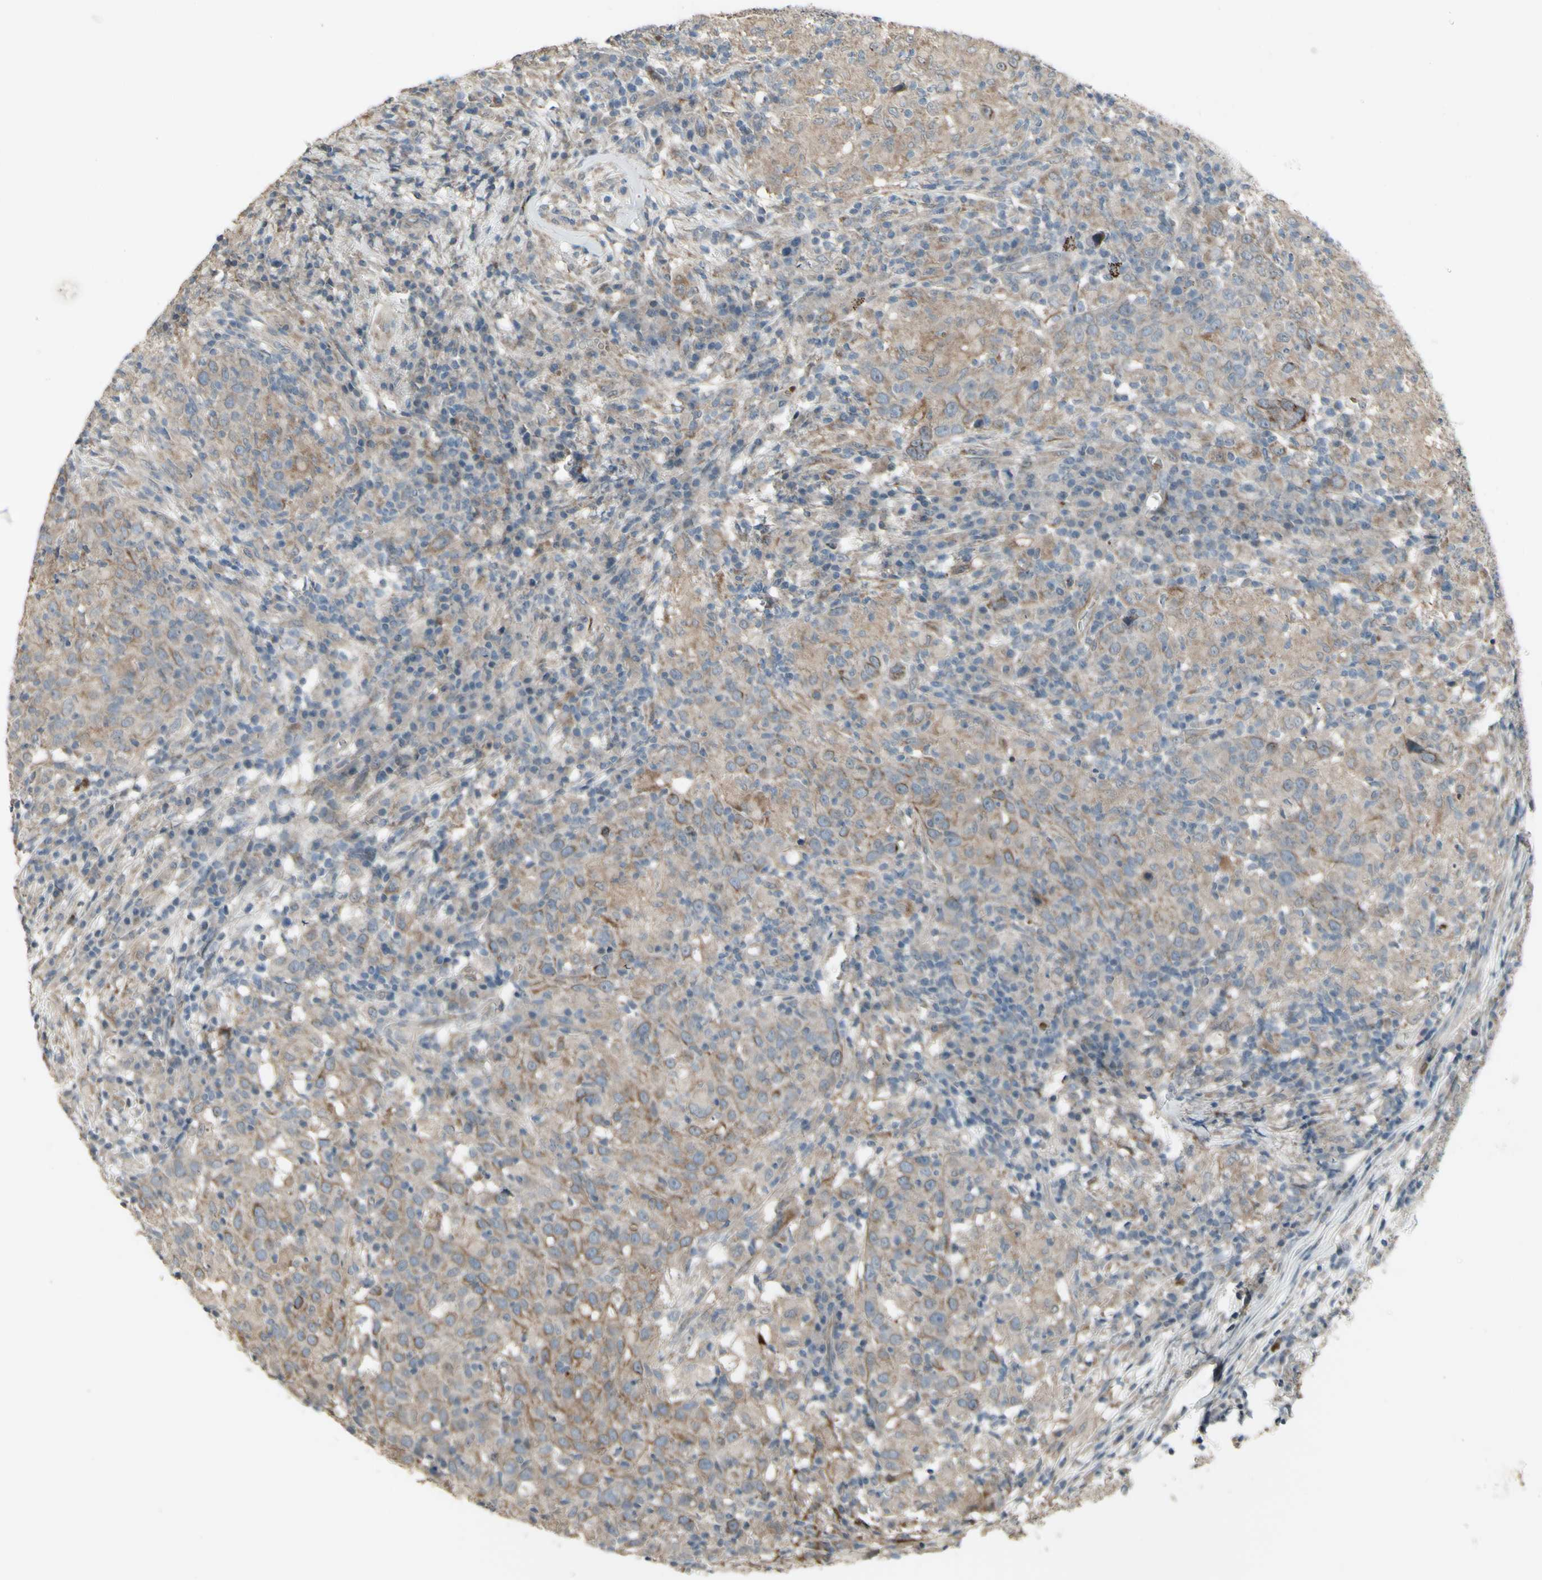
{"staining": {"intensity": "moderate", "quantity": ">75%", "location": "cytoplasmic/membranous"}, "tissue": "head and neck cancer", "cell_type": "Tumor cells", "image_type": "cancer", "snomed": [{"axis": "morphology", "description": "Adenocarcinoma, NOS"}, {"axis": "topography", "description": "Salivary gland"}, {"axis": "topography", "description": "Head-Neck"}], "caption": "Immunohistochemistry photomicrograph of neoplastic tissue: head and neck cancer stained using immunohistochemistry shows medium levels of moderate protein expression localized specifically in the cytoplasmic/membranous of tumor cells, appearing as a cytoplasmic/membranous brown color.", "gene": "GRAMD1B", "patient": {"sex": "female", "age": 65}}